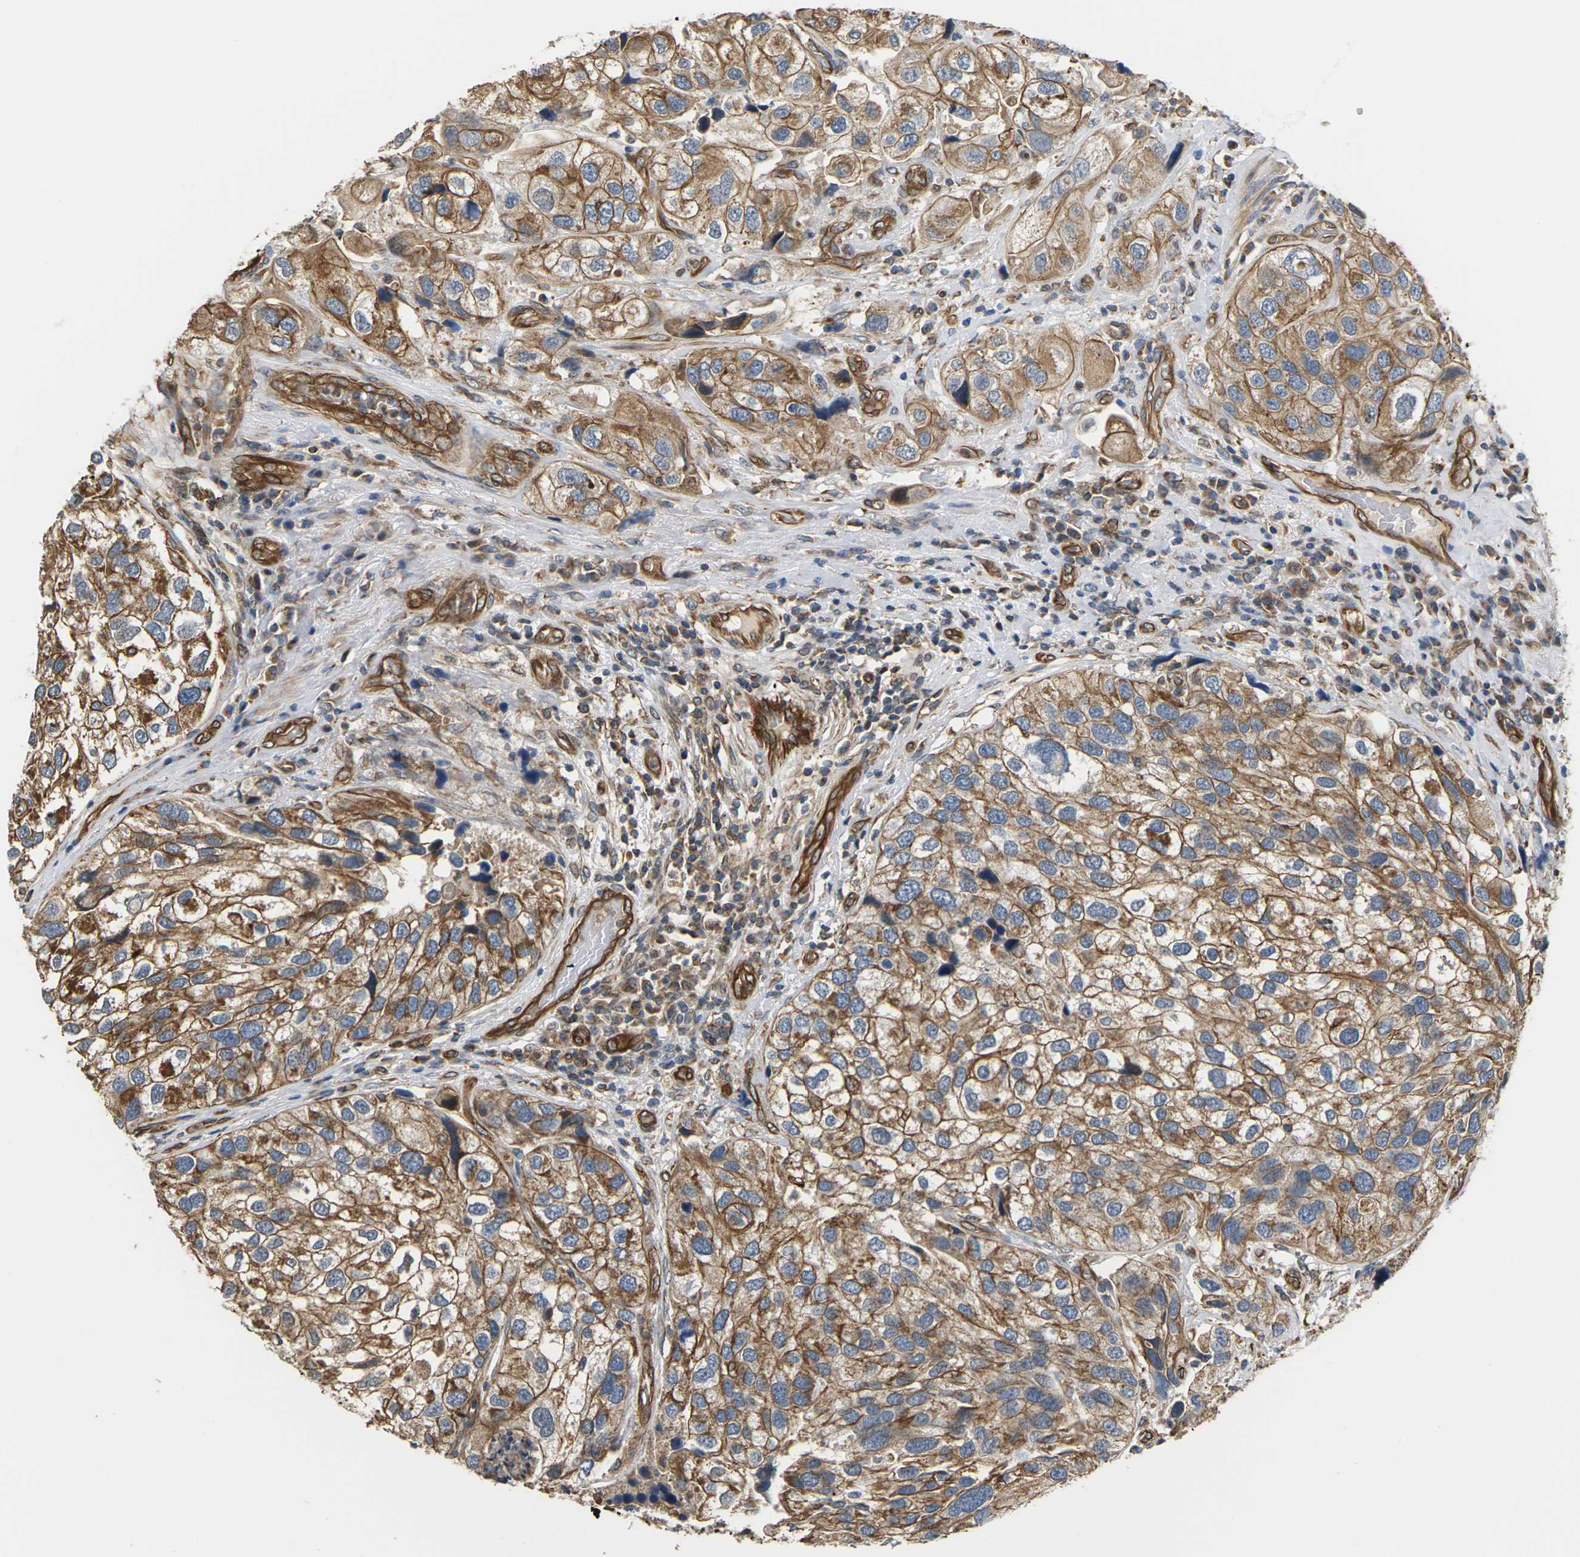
{"staining": {"intensity": "moderate", "quantity": ">75%", "location": "cytoplasmic/membranous"}, "tissue": "urothelial cancer", "cell_type": "Tumor cells", "image_type": "cancer", "snomed": [{"axis": "morphology", "description": "Urothelial carcinoma, High grade"}, {"axis": "topography", "description": "Urinary bladder"}], "caption": "Immunohistochemical staining of human high-grade urothelial carcinoma exhibits medium levels of moderate cytoplasmic/membranous staining in approximately >75% of tumor cells.", "gene": "PCDHB4", "patient": {"sex": "female", "age": 64}}